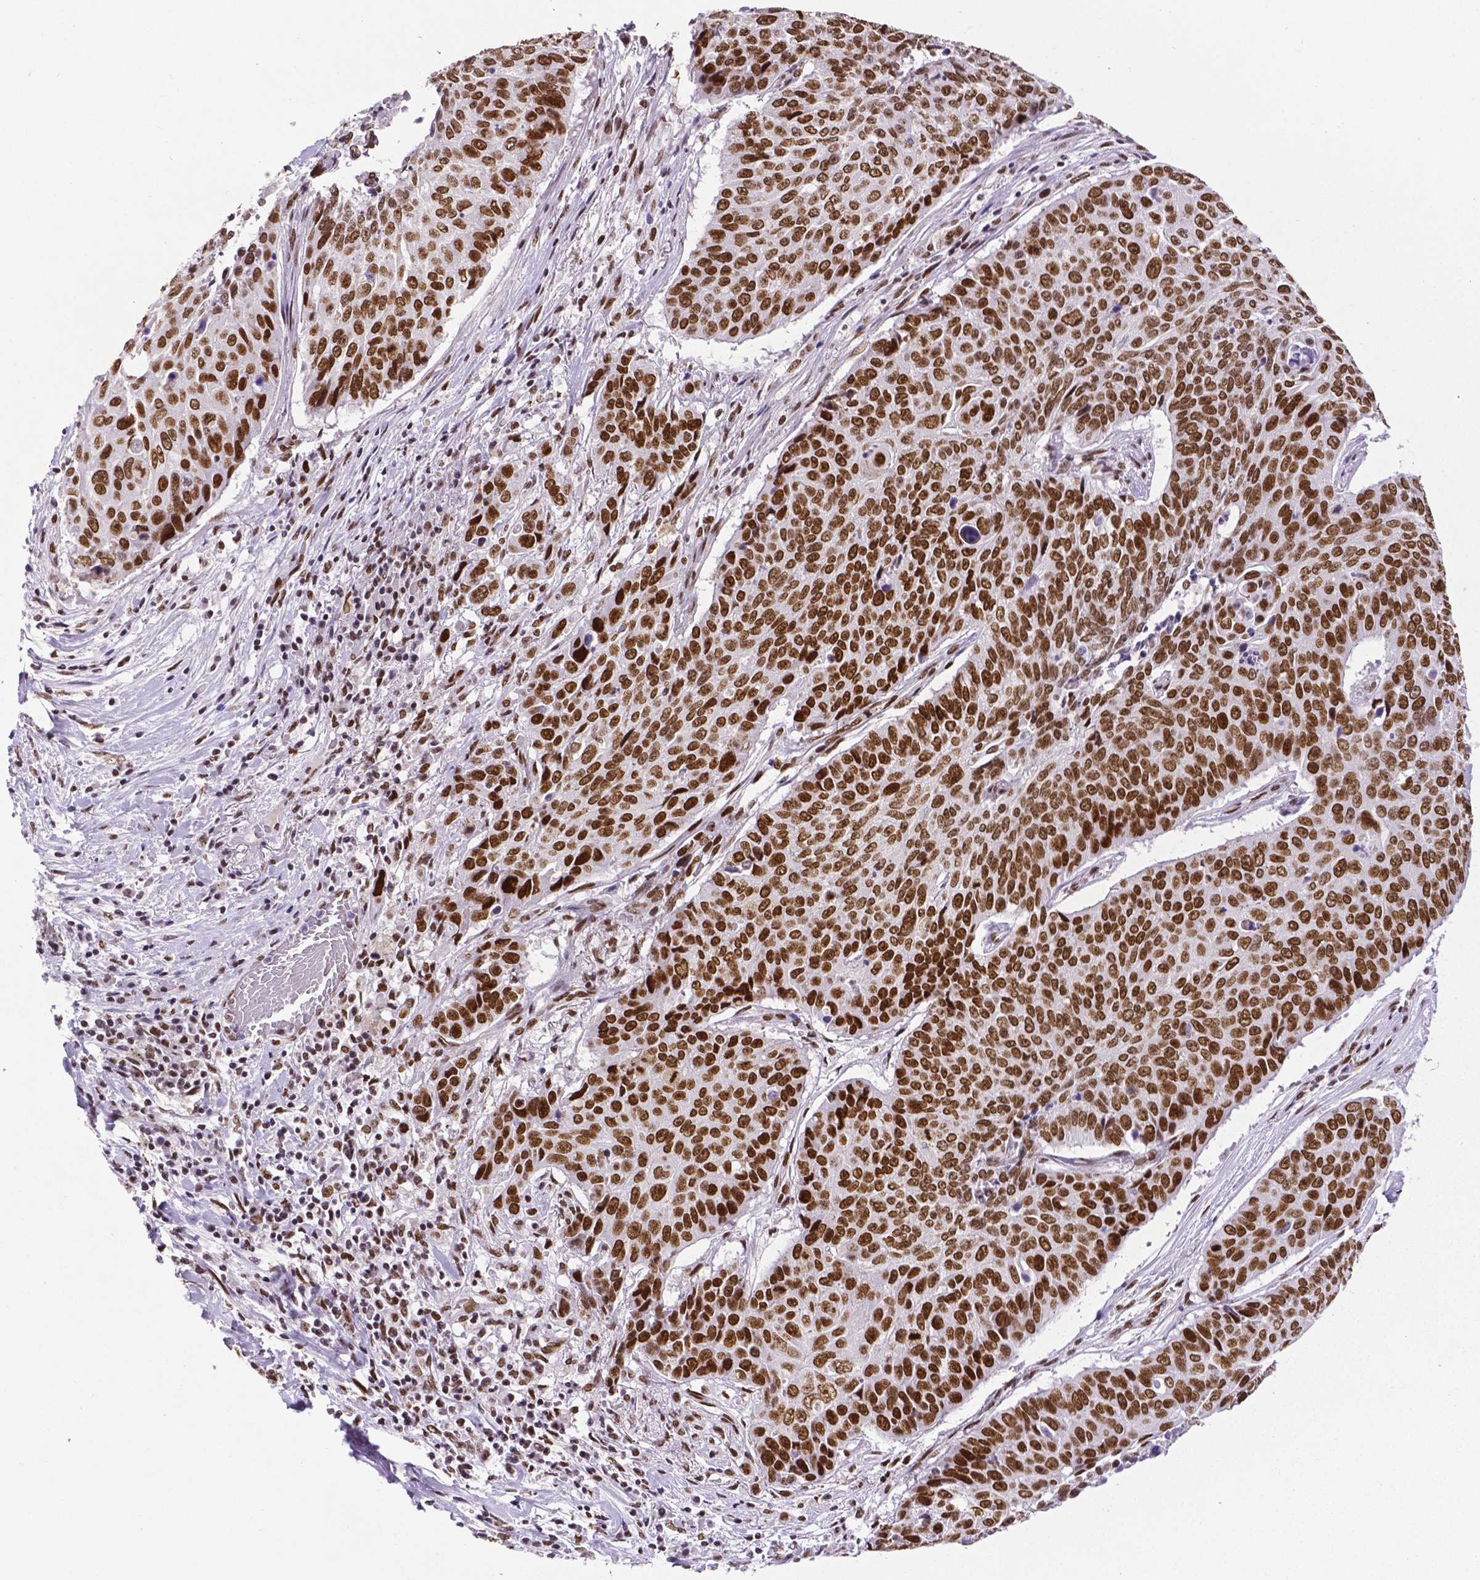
{"staining": {"intensity": "strong", "quantity": ">75%", "location": "nuclear"}, "tissue": "lung cancer", "cell_type": "Tumor cells", "image_type": "cancer", "snomed": [{"axis": "morphology", "description": "Normal tissue, NOS"}, {"axis": "morphology", "description": "Squamous cell carcinoma, NOS"}, {"axis": "topography", "description": "Bronchus"}, {"axis": "topography", "description": "Lung"}], "caption": "The histopathology image demonstrates immunohistochemical staining of lung cancer (squamous cell carcinoma). There is strong nuclear staining is seen in about >75% of tumor cells.", "gene": "REST", "patient": {"sex": "male", "age": 64}}